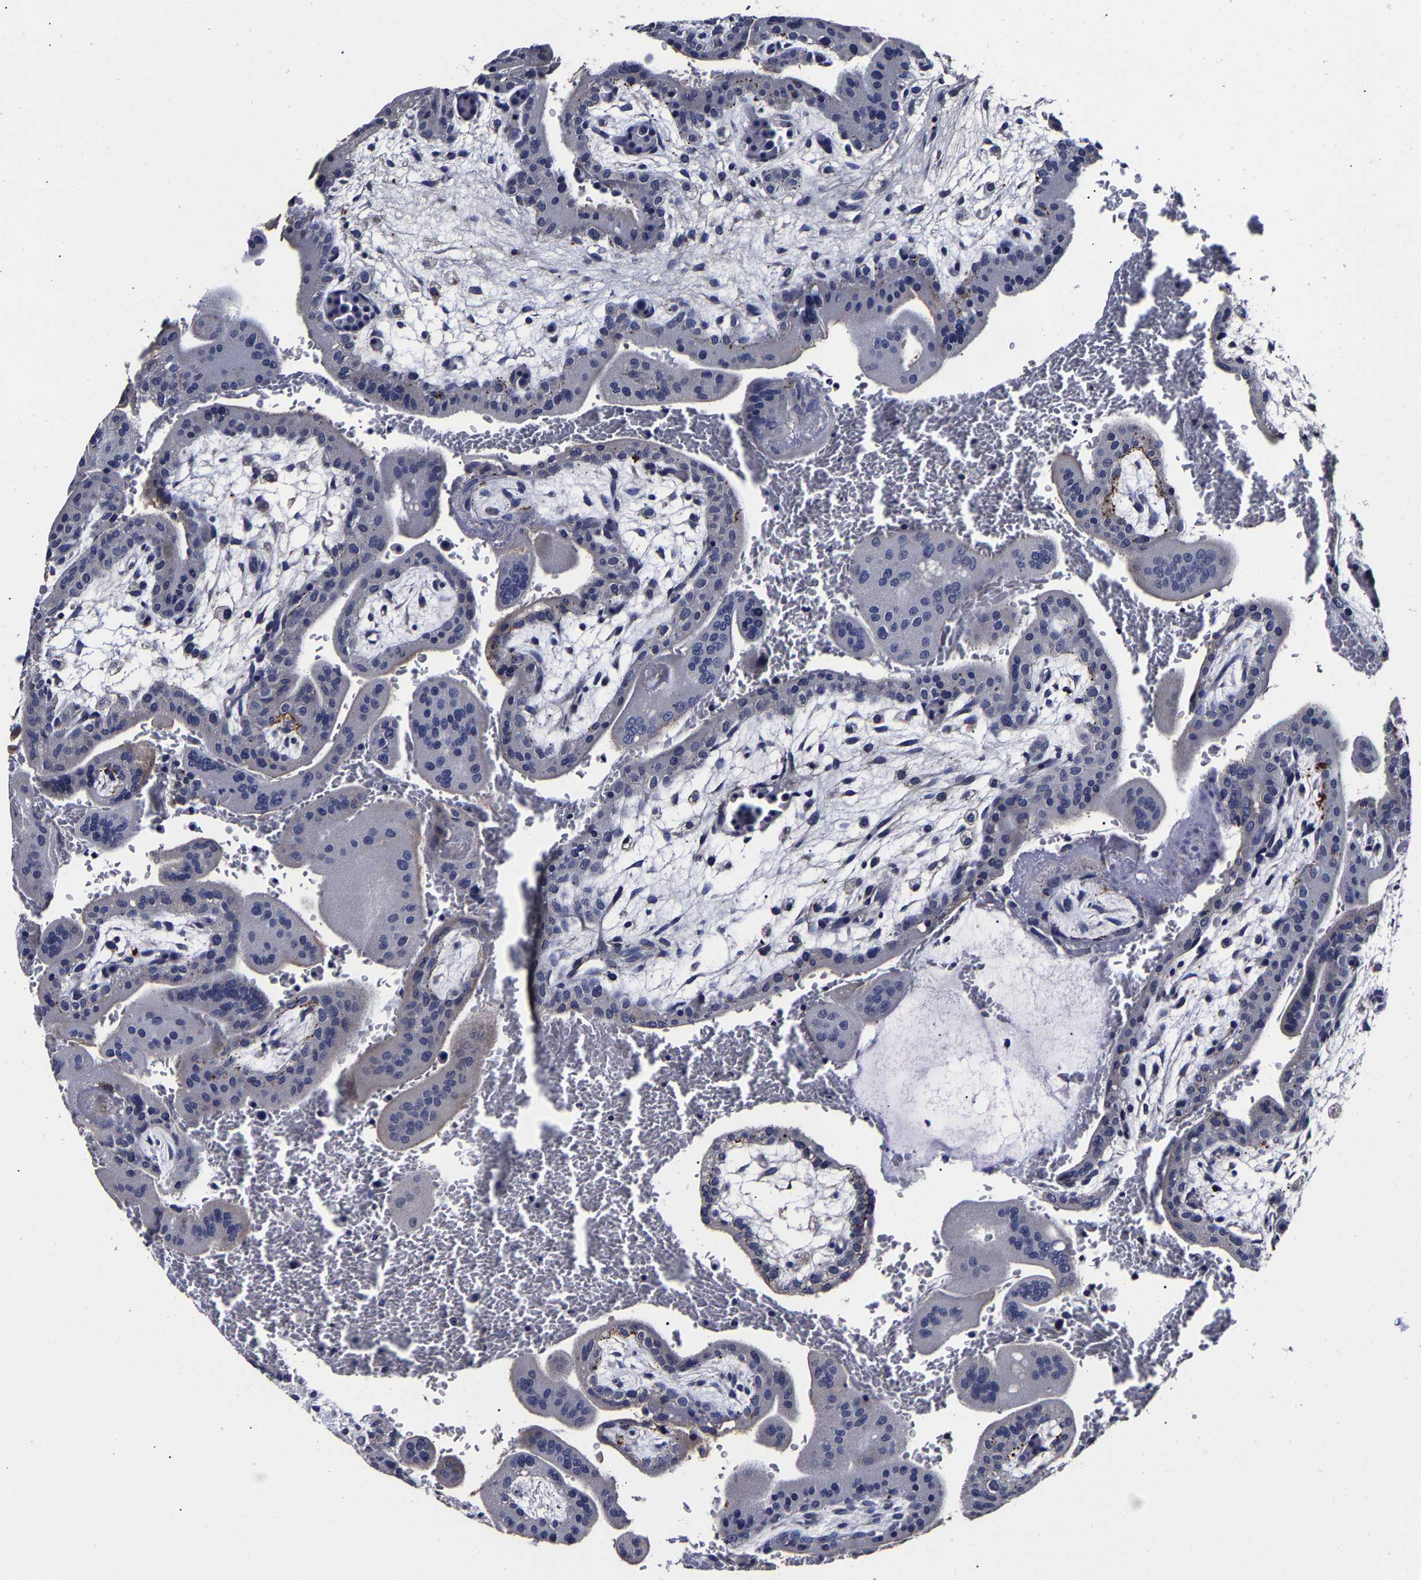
{"staining": {"intensity": "negative", "quantity": "none", "location": "none"}, "tissue": "placenta", "cell_type": "Decidual cells", "image_type": "normal", "snomed": [{"axis": "morphology", "description": "Normal tissue, NOS"}, {"axis": "topography", "description": "Placenta"}], "caption": "This photomicrograph is of unremarkable placenta stained with immunohistochemistry to label a protein in brown with the nuclei are counter-stained blue. There is no staining in decidual cells.", "gene": "AKAP4", "patient": {"sex": "female", "age": 35}}